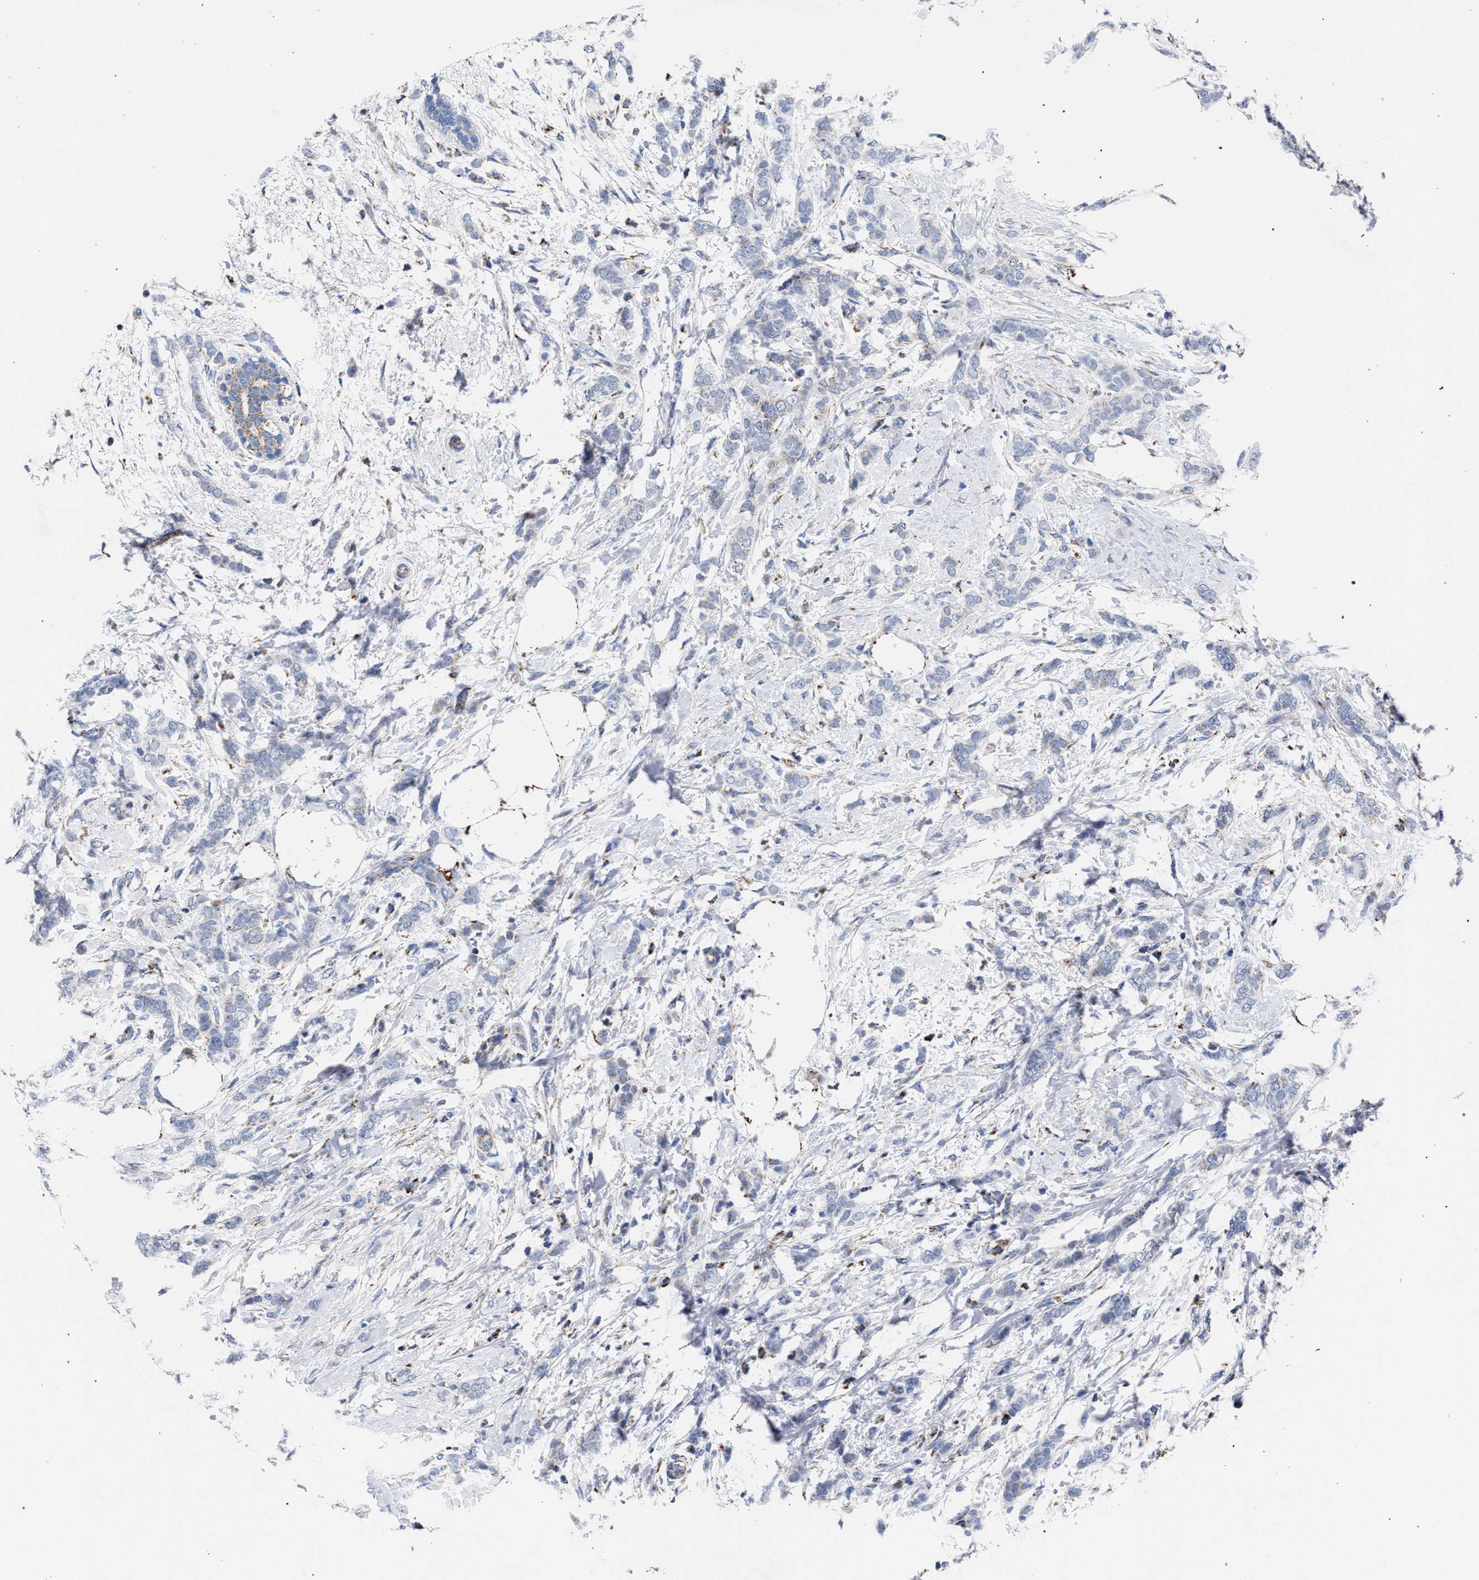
{"staining": {"intensity": "negative", "quantity": "none", "location": "none"}, "tissue": "breast cancer", "cell_type": "Tumor cells", "image_type": "cancer", "snomed": [{"axis": "morphology", "description": "Lobular carcinoma, in situ"}, {"axis": "morphology", "description": "Lobular carcinoma"}, {"axis": "topography", "description": "Breast"}], "caption": "Tumor cells show no significant protein positivity in lobular carcinoma in situ (breast).", "gene": "ACADS", "patient": {"sex": "female", "age": 41}}